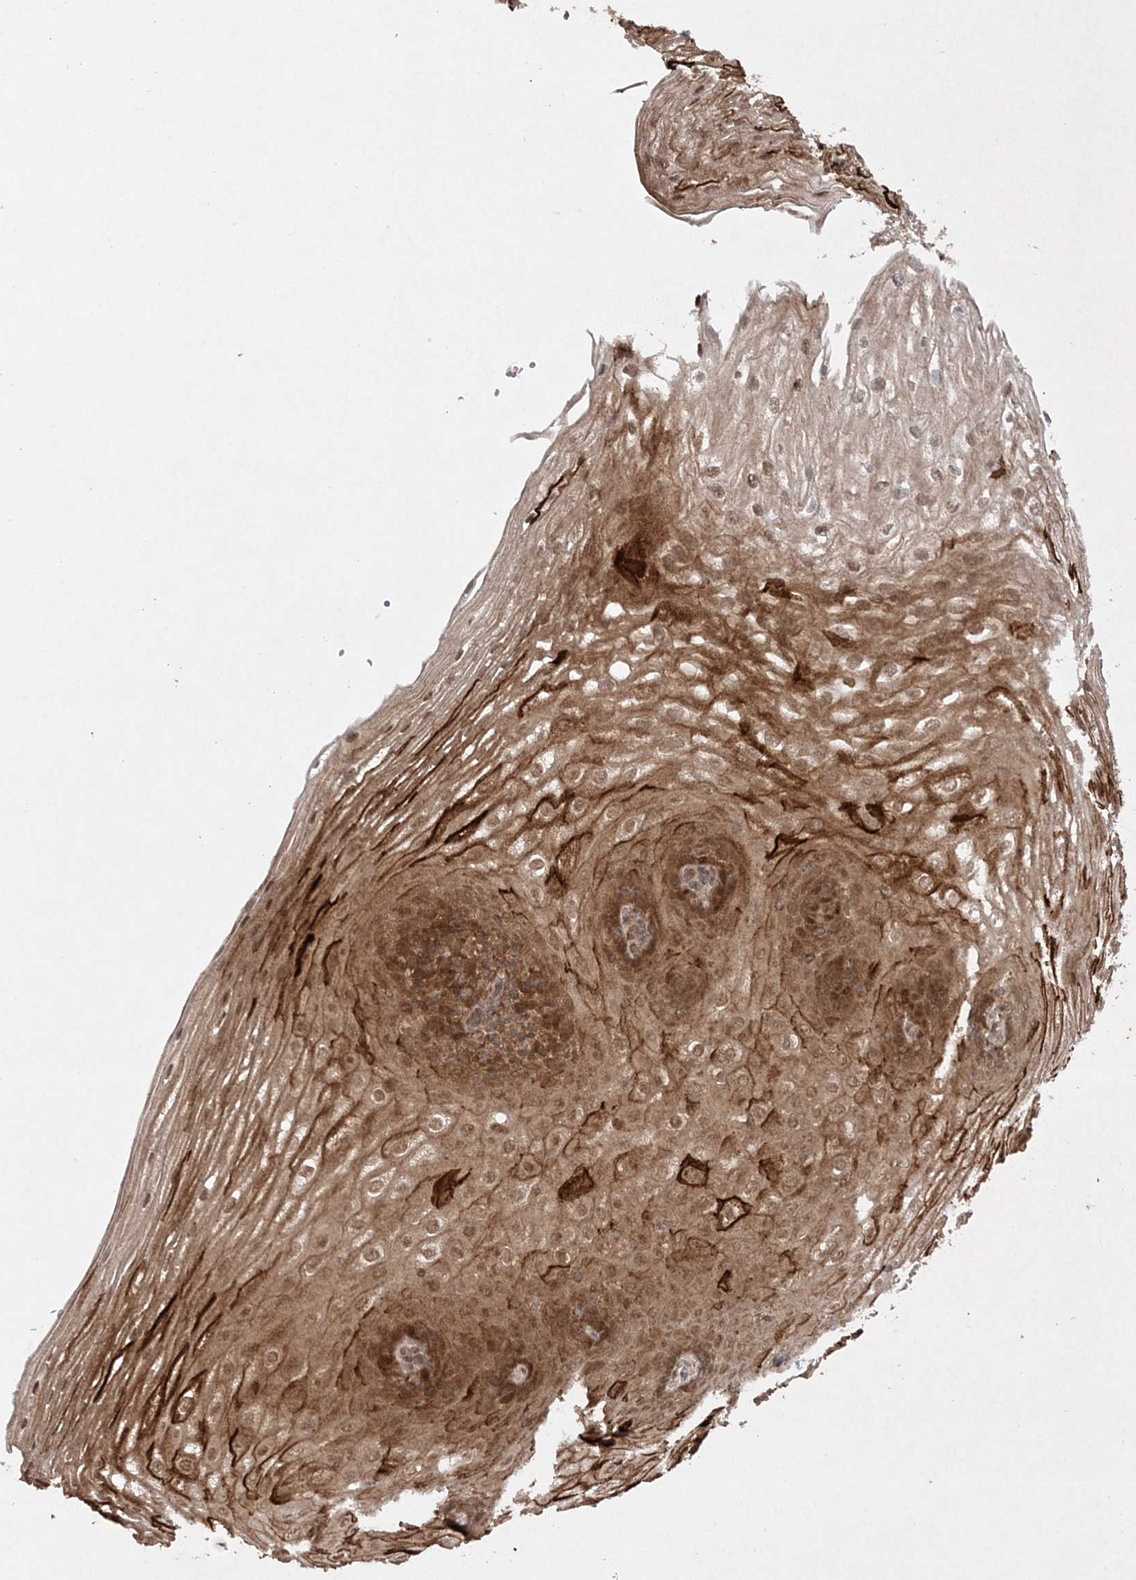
{"staining": {"intensity": "moderate", "quantity": ">75%", "location": "cytoplasmic/membranous,nuclear"}, "tissue": "esophagus", "cell_type": "Squamous epithelial cells", "image_type": "normal", "snomed": [{"axis": "morphology", "description": "Normal tissue, NOS"}, {"axis": "topography", "description": "Esophagus"}], "caption": "A high-resolution image shows immunohistochemistry staining of unremarkable esophagus, which demonstrates moderate cytoplasmic/membranous,nuclear expression in about >75% of squamous epithelial cells.", "gene": "NIF3L1", "patient": {"sex": "female", "age": 66}}